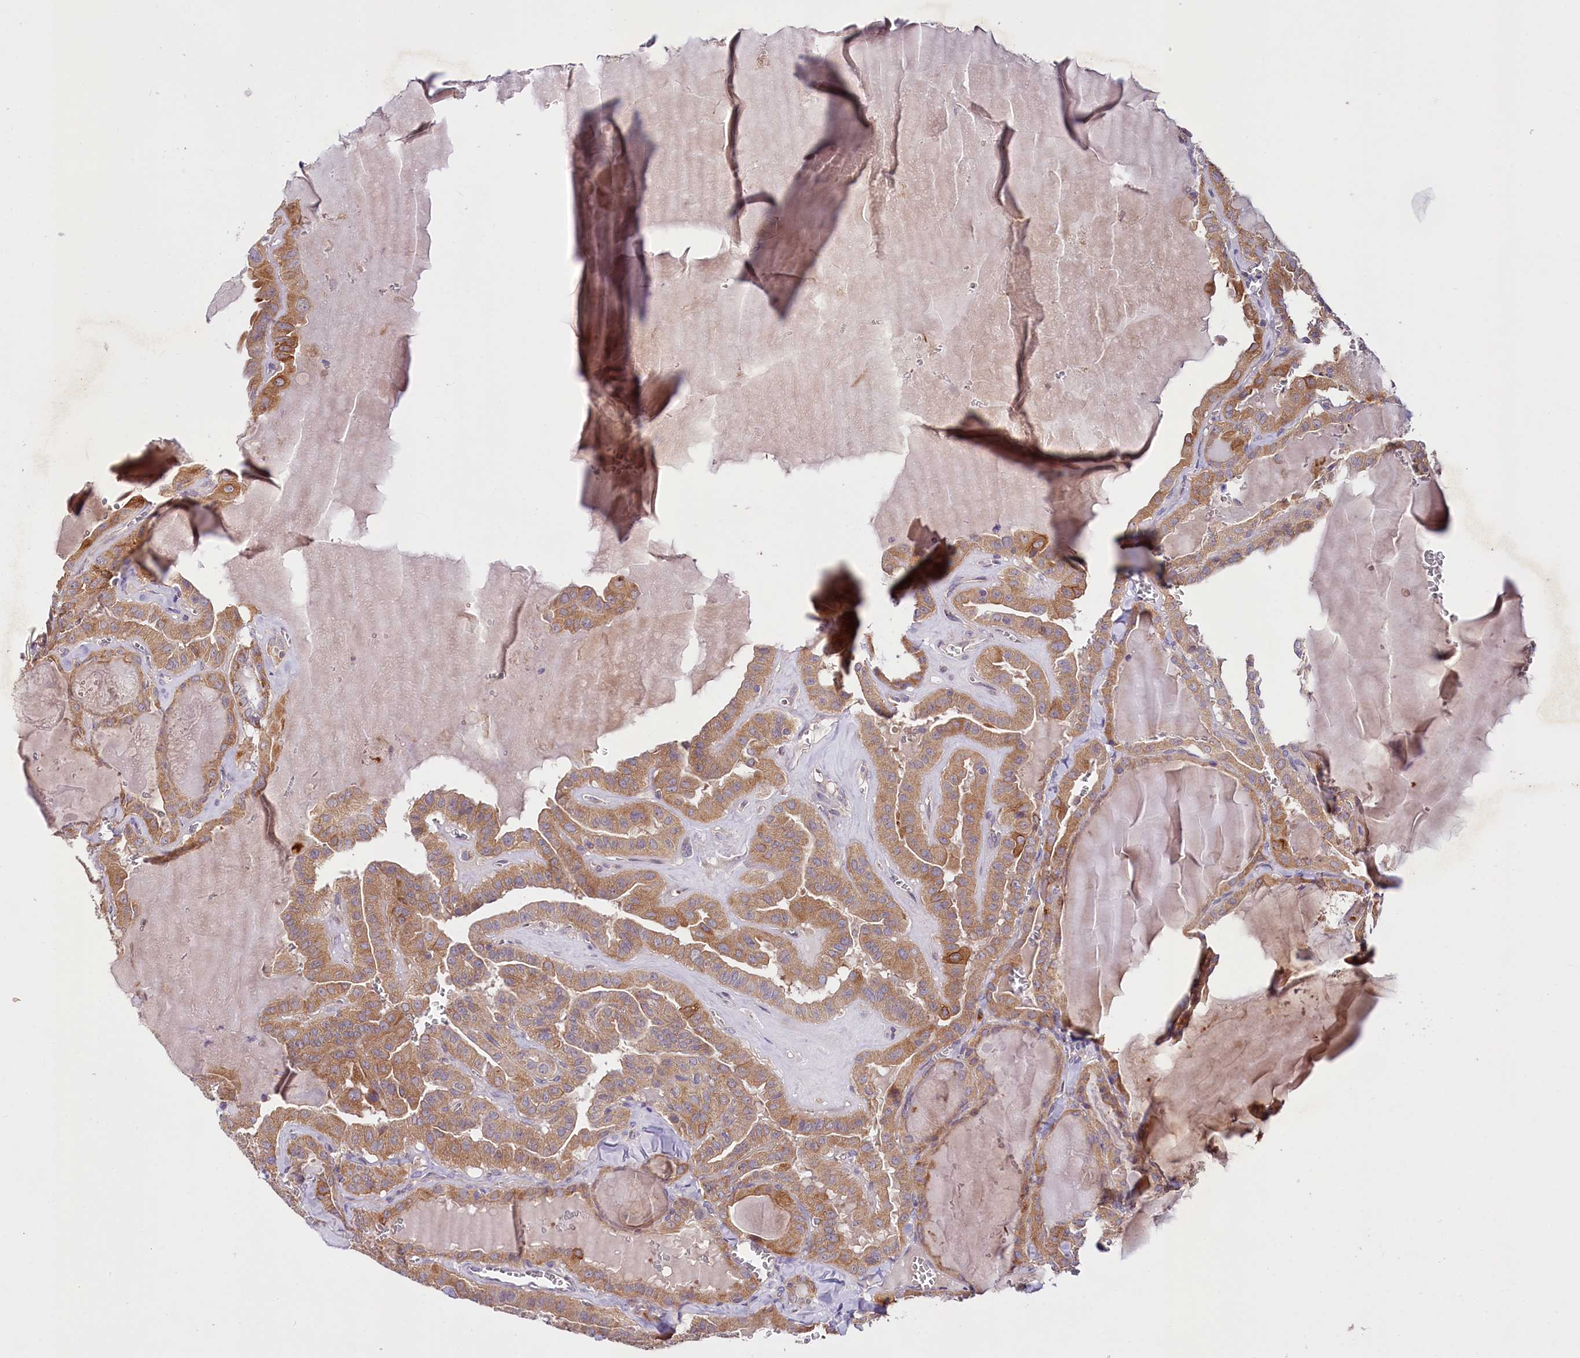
{"staining": {"intensity": "moderate", "quantity": ">75%", "location": "cytoplasmic/membranous"}, "tissue": "thyroid cancer", "cell_type": "Tumor cells", "image_type": "cancer", "snomed": [{"axis": "morphology", "description": "Papillary adenocarcinoma, NOS"}, {"axis": "topography", "description": "Thyroid gland"}], "caption": "This histopathology image exhibits immunohistochemistry staining of thyroid cancer, with medium moderate cytoplasmic/membranous positivity in about >75% of tumor cells.", "gene": "ZNF45", "patient": {"sex": "male", "age": 52}}